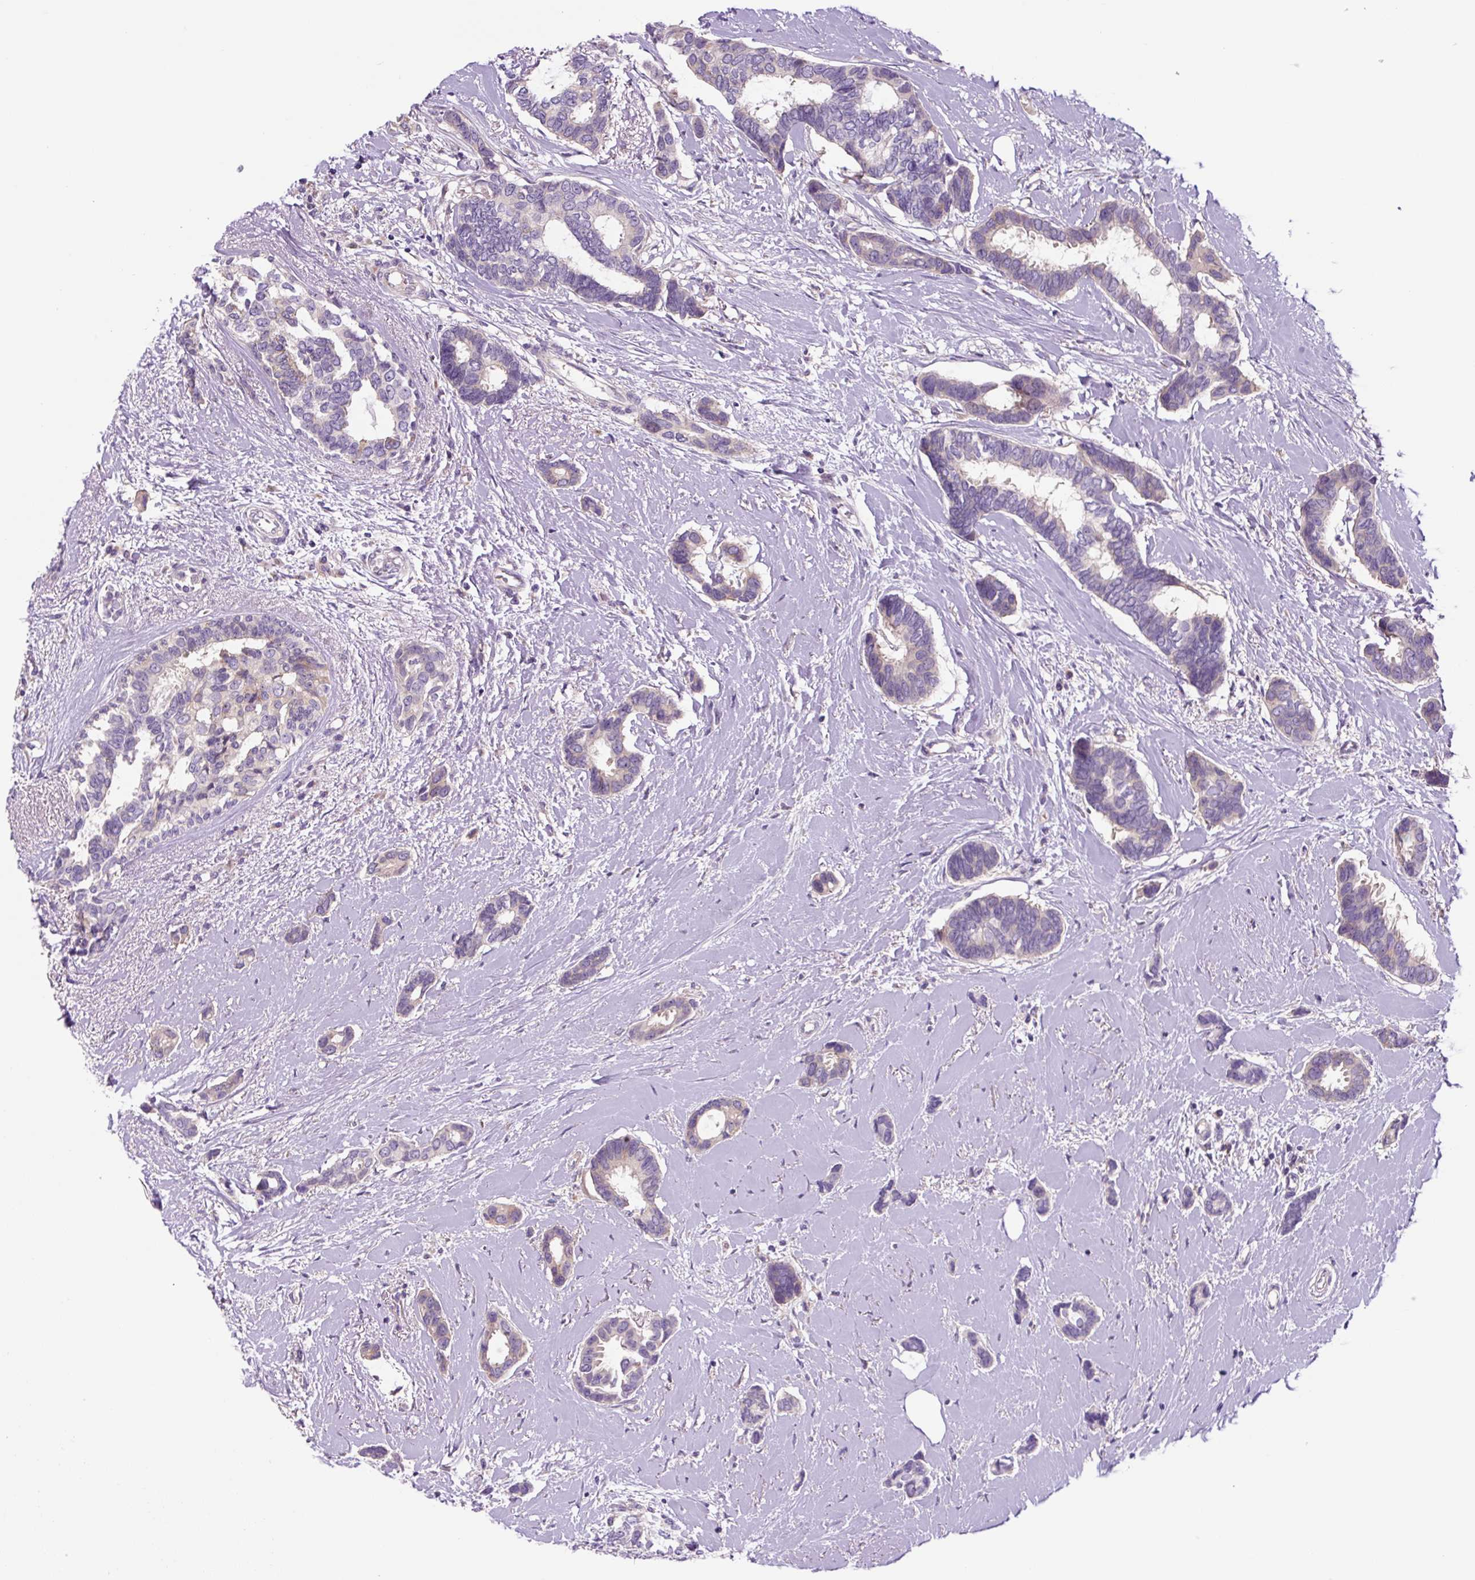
{"staining": {"intensity": "weak", "quantity": "<25%", "location": "cytoplasmic/membranous"}, "tissue": "breast cancer", "cell_type": "Tumor cells", "image_type": "cancer", "snomed": [{"axis": "morphology", "description": "Duct carcinoma"}, {"axis": "topography", "description": "Breast"}], "caption": "IHC of breast cancer shows no expression in tumor cells.", "gene": "GORASP1", "patient": {"sex": "female", "age": 73}}